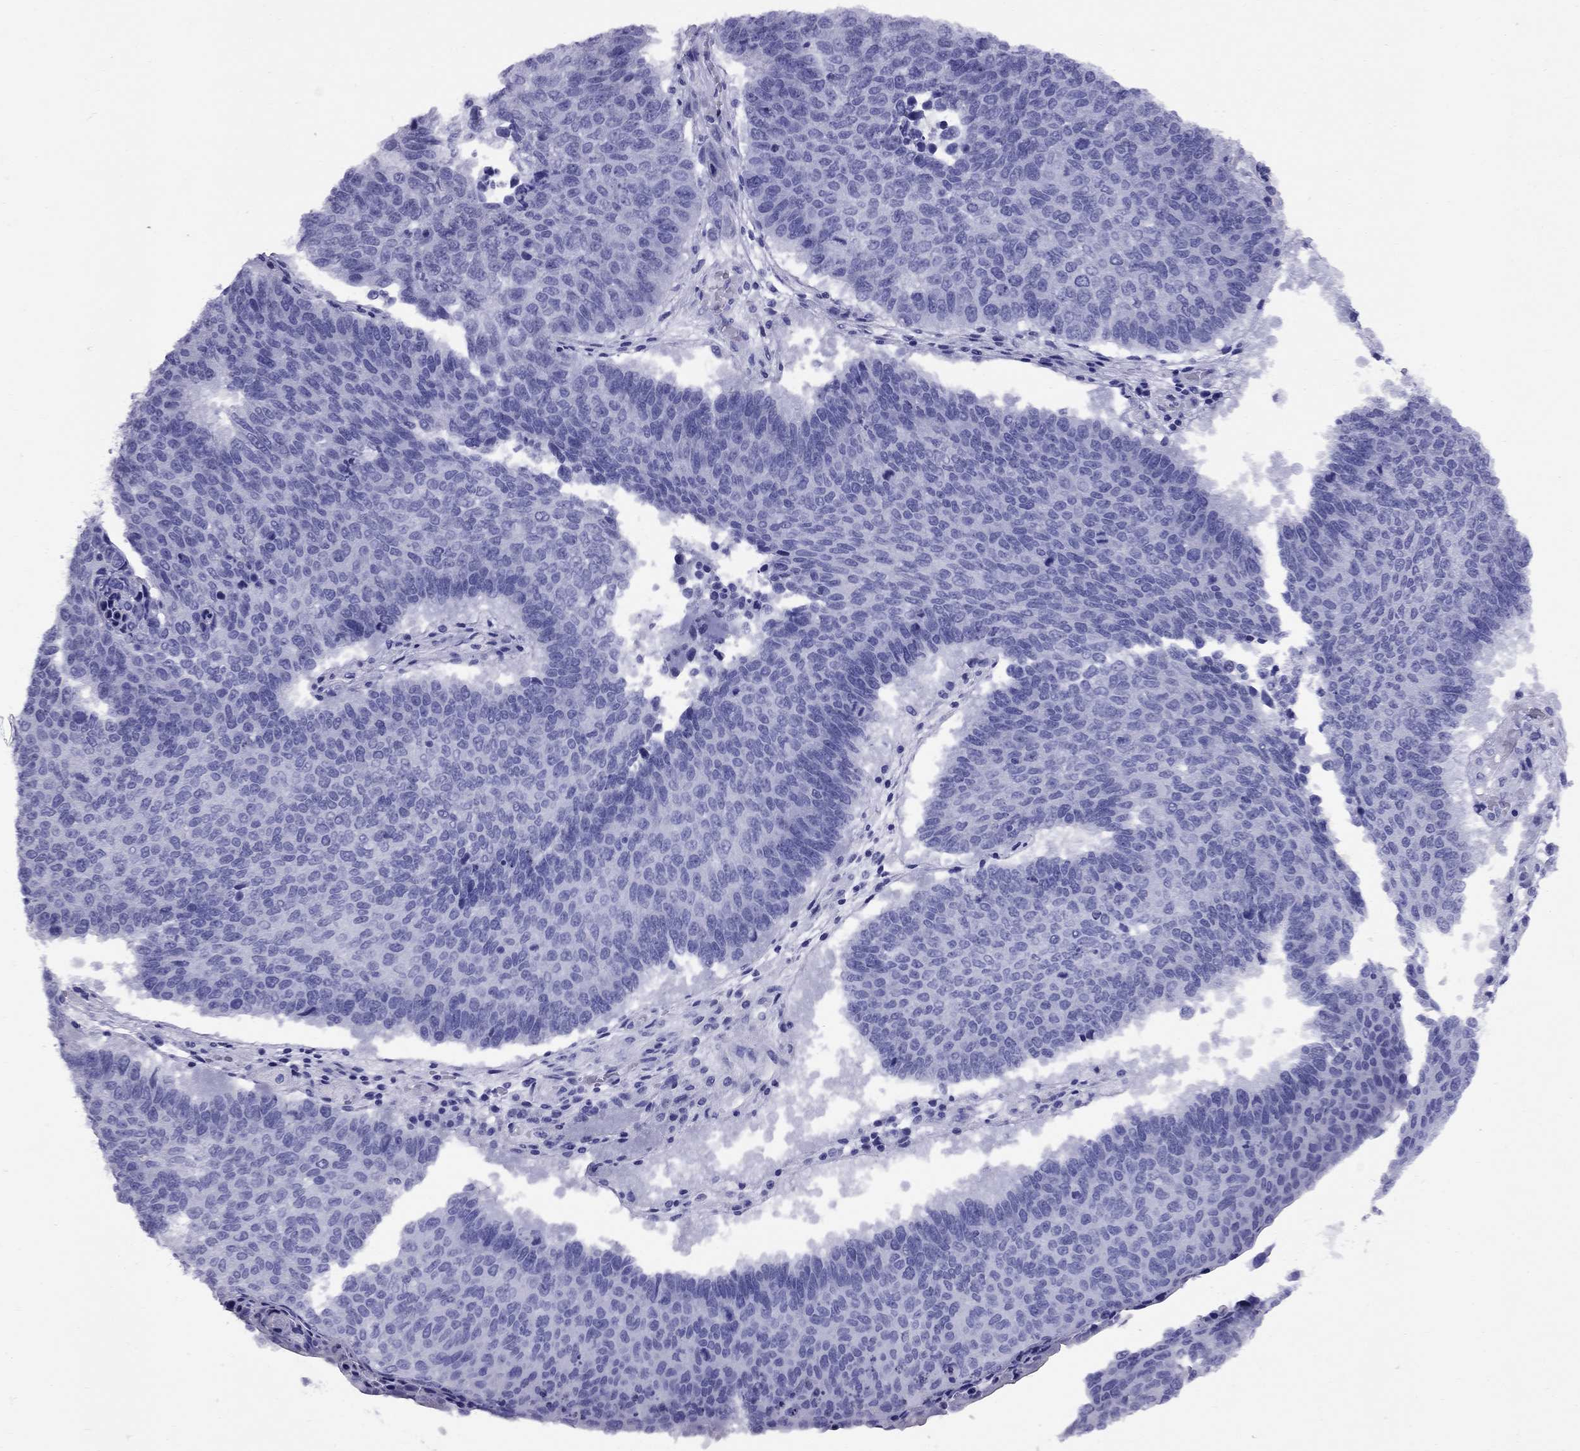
{"staining": {"intensity": "negative", "quantity": "none", "location": "none"}, "tissue": "lung cancer", "cell_type": "Tumor cells", "image_type": "cancer", "snomed": [{"axis": "morphology", "description": "Squamous cell carcinoma, NOS"}, {"axis": "topography", "description": "Lung"}], "caption": "There is no significant positivity in tumor cells of lung cancer (squamous cell carcinoma).", "gene": "AVPR1B", "patient": {"sex": "male", "age": 73}}